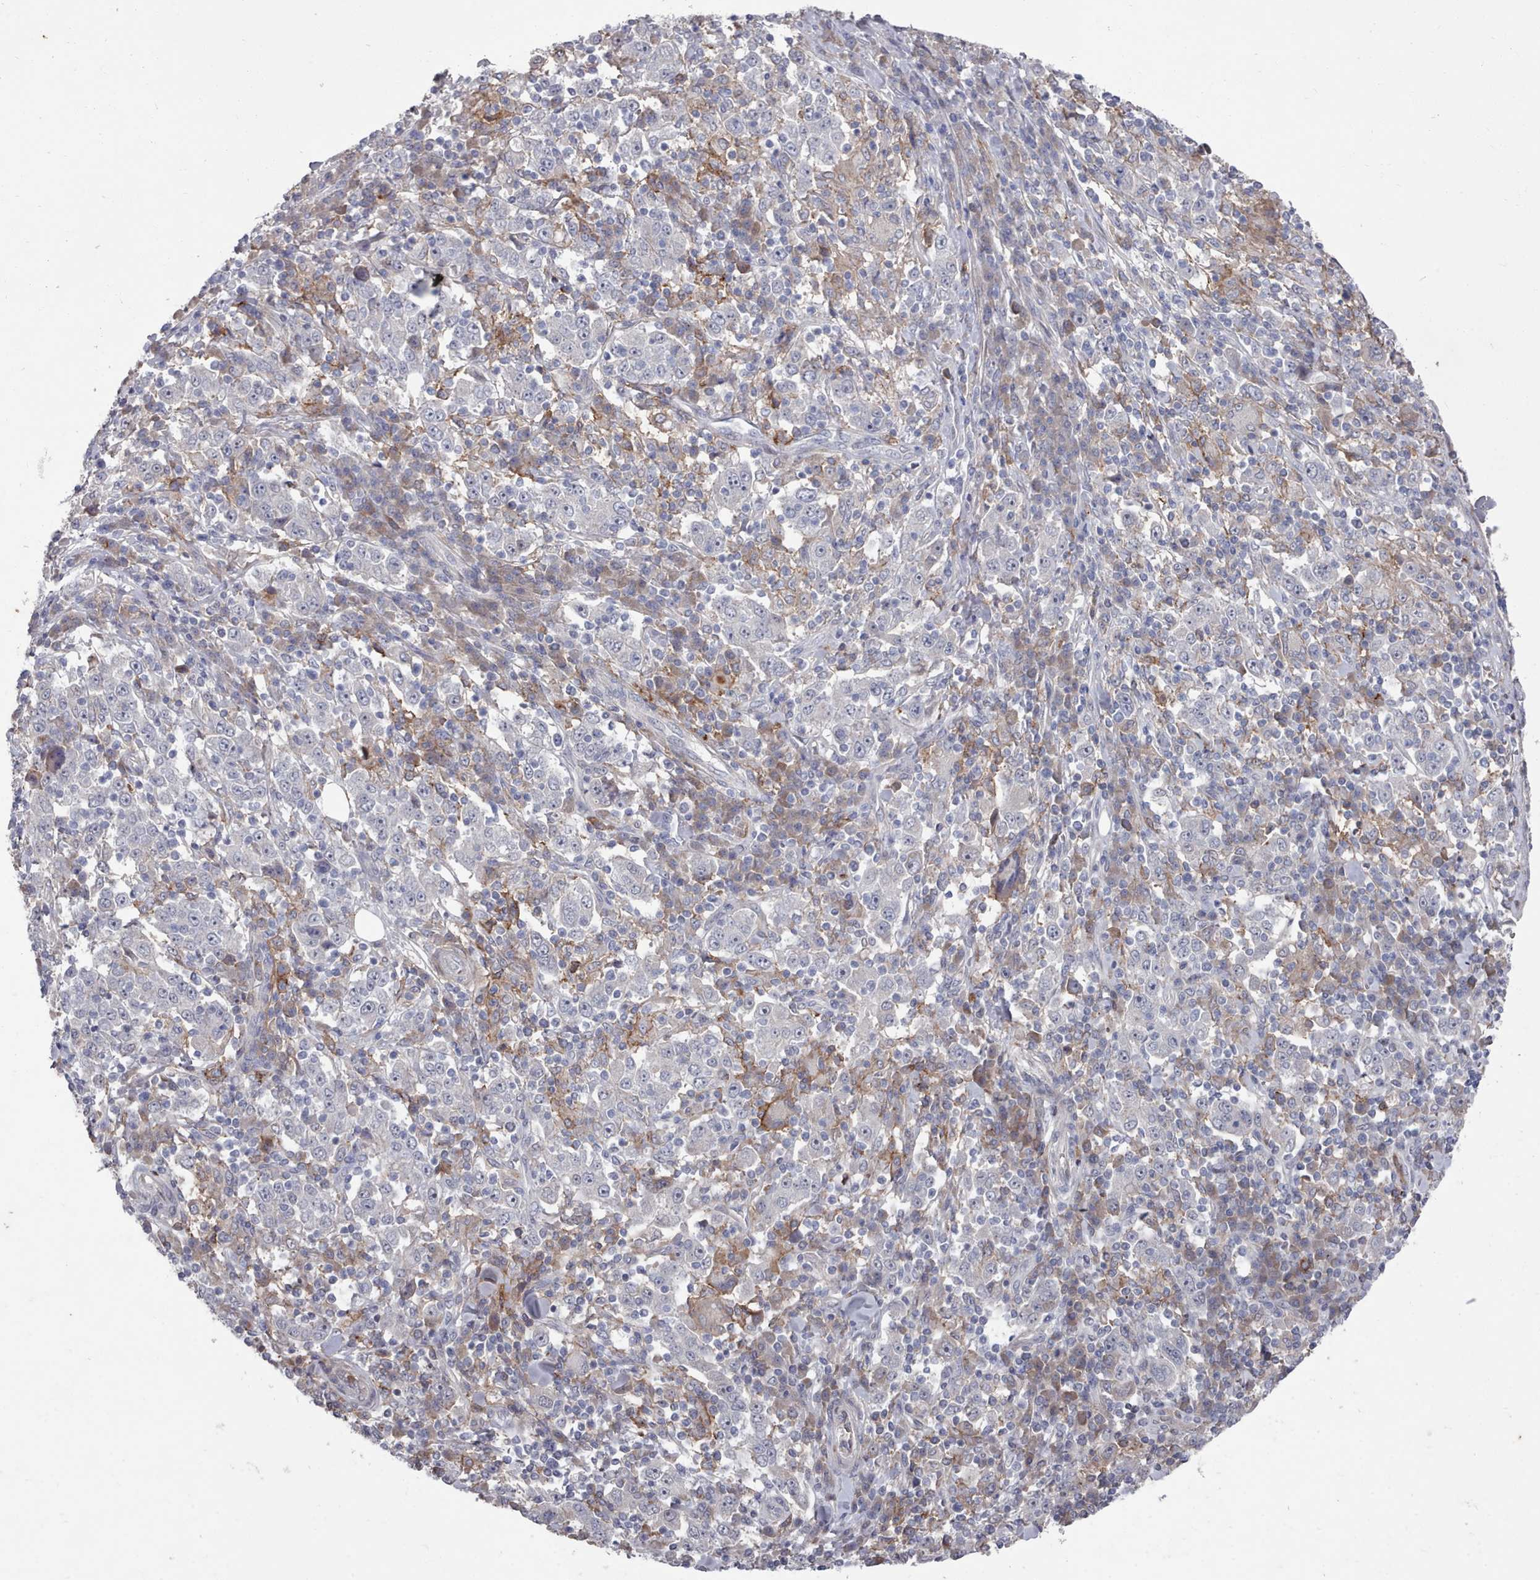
{"staining": {"intensity": "negative", "quantity": "none", "location": "none"}, "tissue": "stomach cancer", "cell_type": "Tumor cells", "image_type": "cancer", "snomed": [{"axis": "morphology", "description": "Normal tissue, NOS"}, {"axis": "morphology", "description": "Adenocarcinoma, NOS"}, {"axis": "topography", "description": "Stomach, upper"}, {"axis": "topography", "description": "Stomach"}], "caption": "Human stomach cancer (adenocarcinoma) stained for a protein using immunohistochemistry (IHC) shows no expression in tumor cells.", "gene": "COL8A2", "patient": {"sex": "male", "age": 59}}